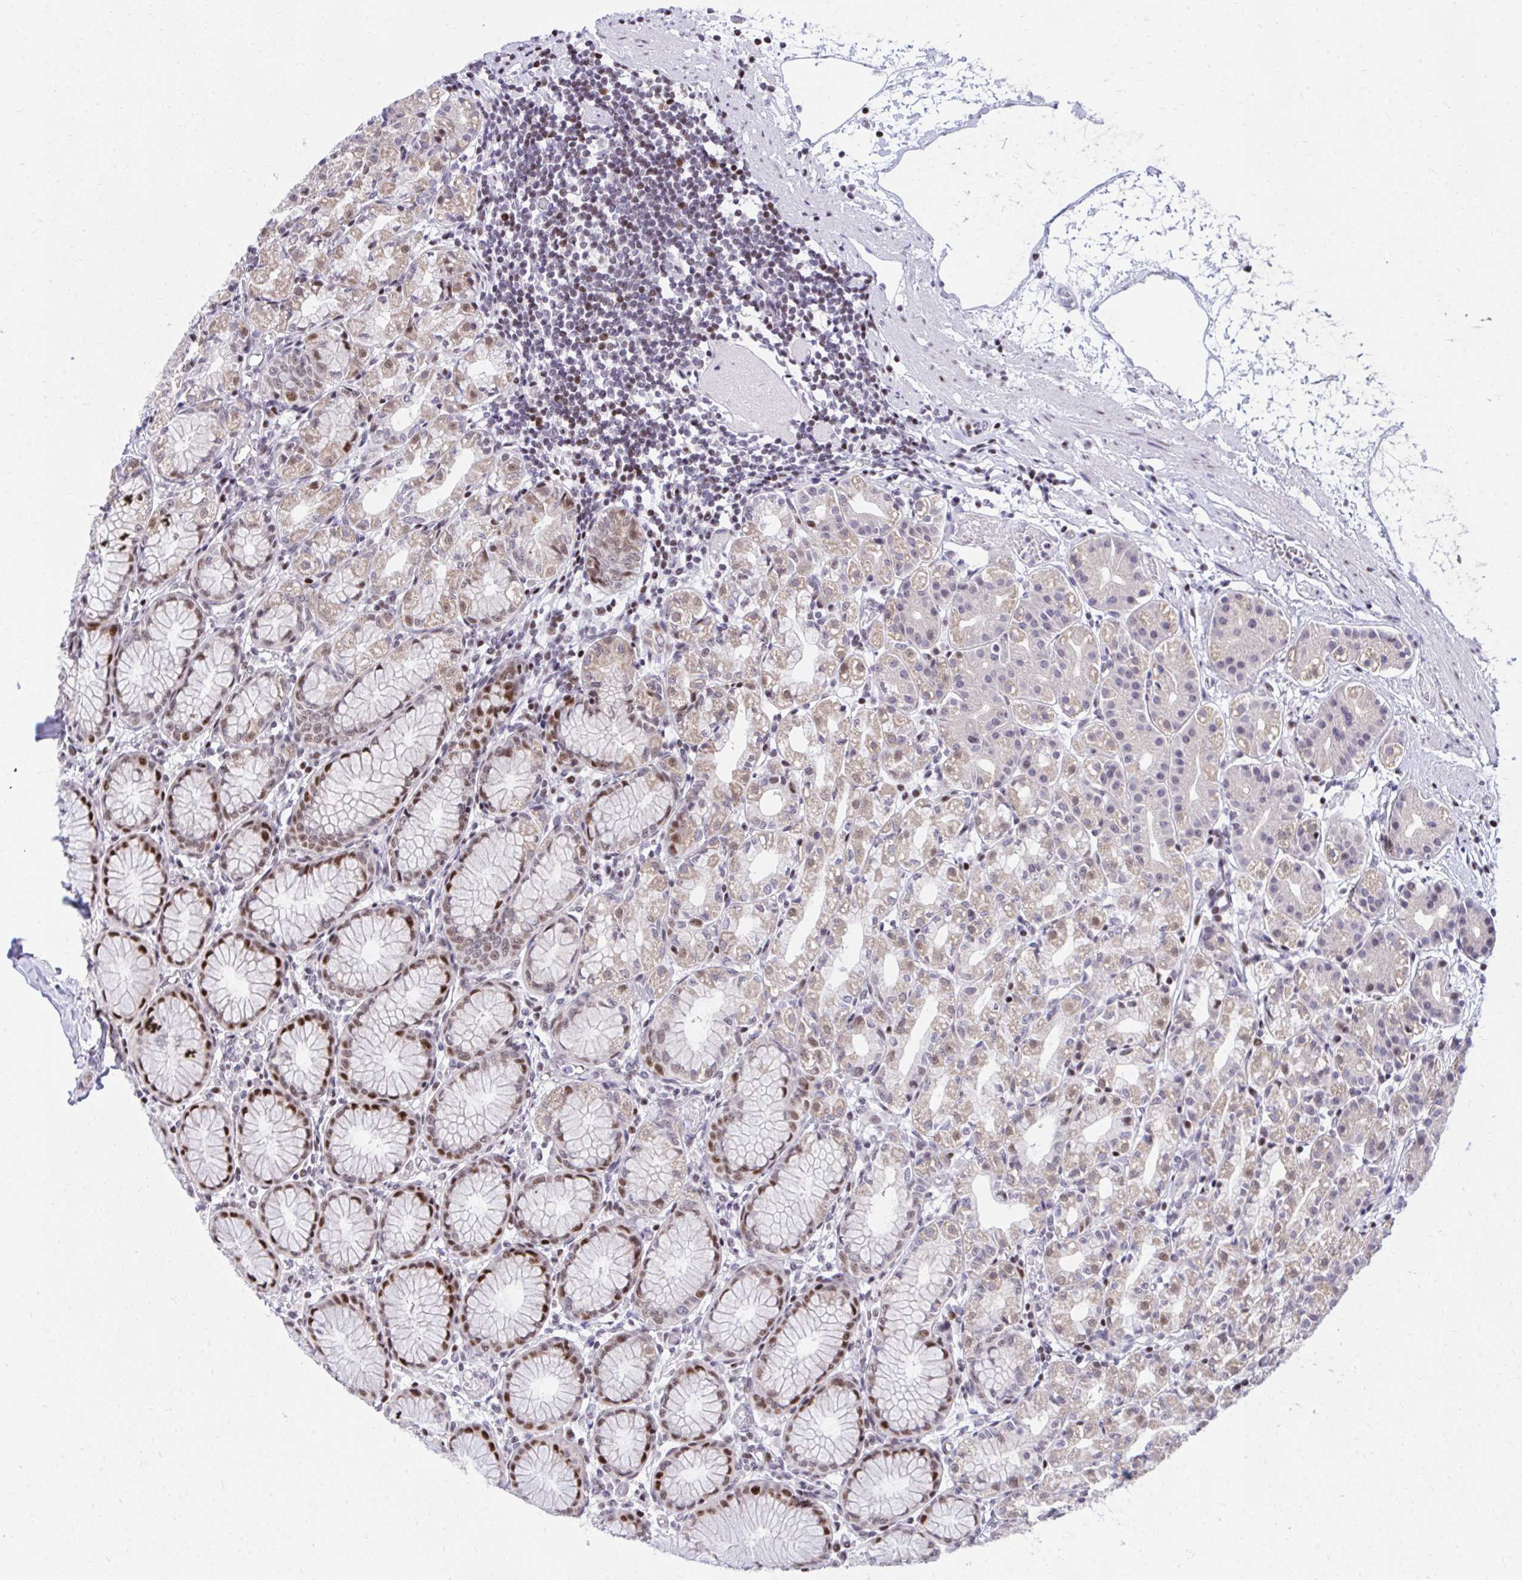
{"staining": {"intensity": "moderate", "quantity": "25%-75%", "location": "cytoplasmic/membranous,nuclear"}, "tissue": "stomach", "cell_type": "Glandular cells", "image_type": "normal", "snomed": [{"axis": "morphology", "description": "Normal tissue, NOS"}, {"axis": "topography", "description": "Stomach"}], "caption": "Immunohistochemistry micrograph of benign stomach: stomach stained using immunohistochemistry displays medium levels of moderate protein expression localized specifically in the cytoplasmic/membranous,nuclear of glandular cells, appearing as a cytoplasmic/membranous,nuclear brown color.", "gene": "C14orf39", "patient": {"sex": "female", "age": 57}}